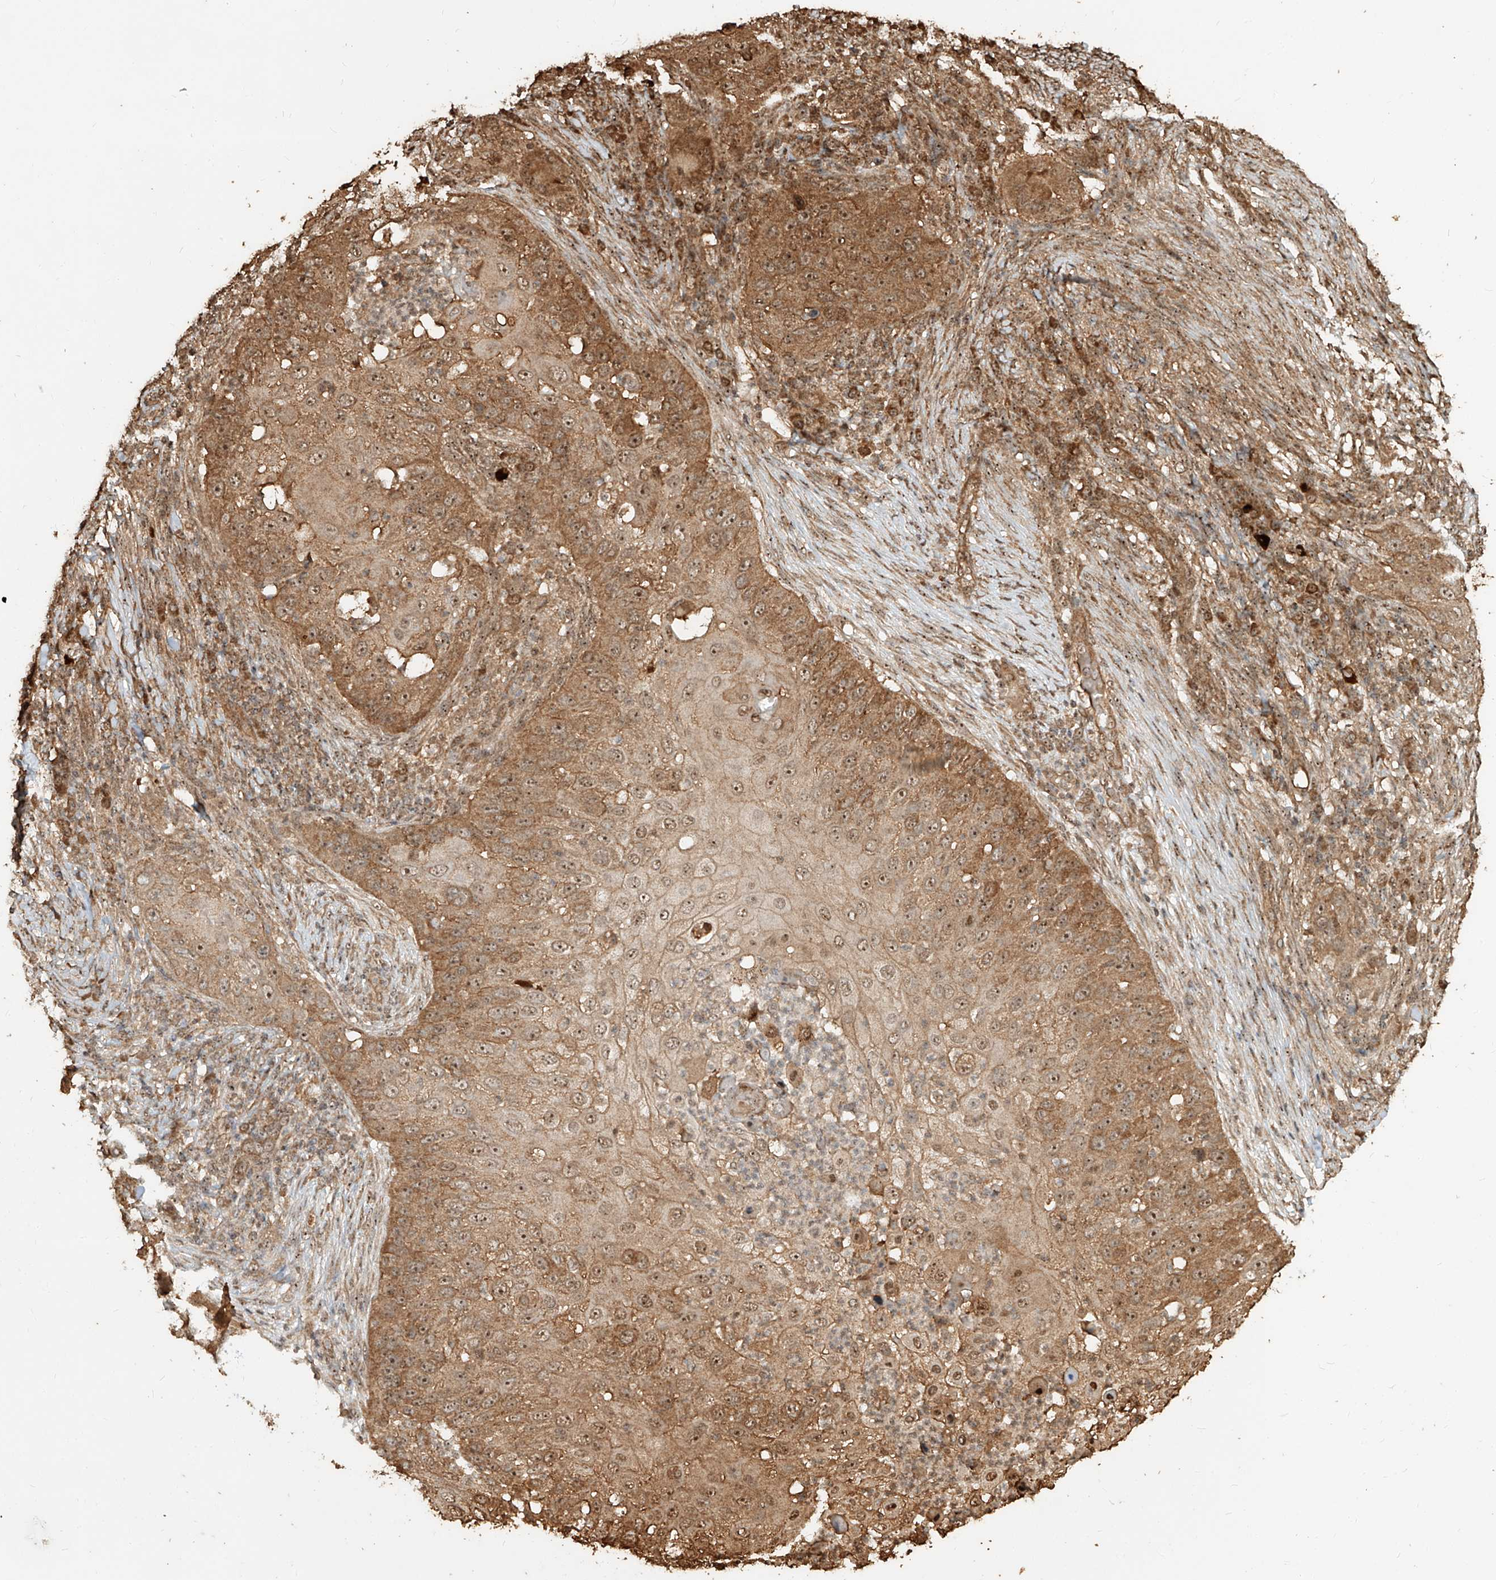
{"staining": {"intensity": "moderate", "quantity": ">75%", "location": "cytoplasmic/membranous,nuclear"}, "tissue": "skin cancer", "cell_type": "Tumor cells", "image_type": "cancer", "snomed": [{"axis": "morphology", "description": "Squamous cell carcinoma, NOS"}, {"axis": "topography", "description": "Skin"}], "caption": "Immunohistochemical staining of human squamous cell carcinoma (skin) demonstrates medium levels of moderate cytoplasmic/membranous and nuclear expression in about >75% of tumor cells.", "gene": "ZNF660", "patient": {"sex": "female", "age": 44}}